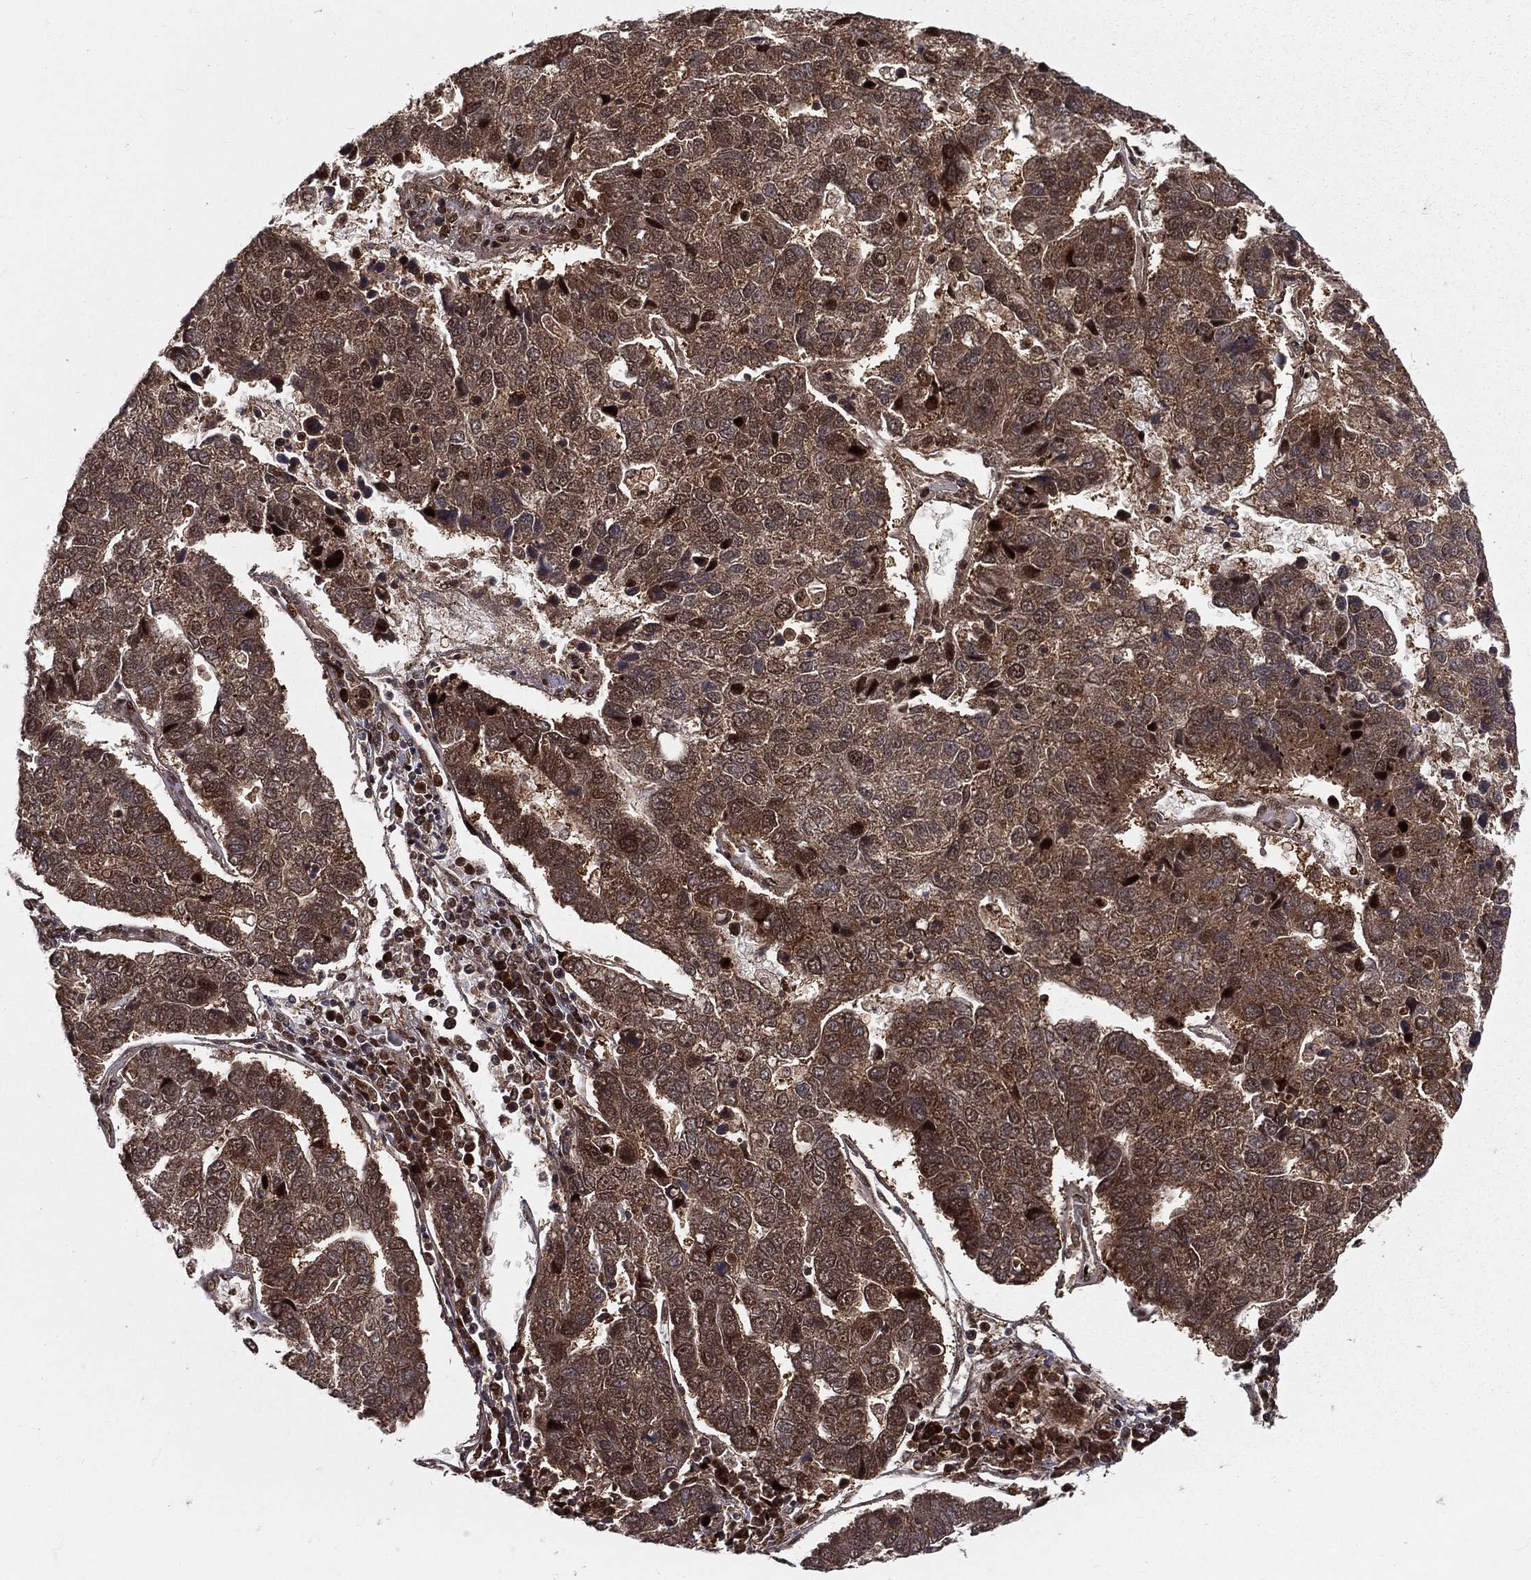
{"staining": {"intensity": "moderate", "quantity": ">75%", "location": "cytoplasmic/membranous"}, "tissue": "pancreatic cancer", "cell_type": "Tumor cells", "image_type": "cancer", "snomed": [{"axis": "morphology", "description": "Adenocarcinoma, NOS"}, {"axis": "topography", "description": "Pancreas"}], "caption": "High-magnification brightfield microscopy of adenocarcinoma (pancreatic) stained with DAB (brown) and counterstained with hematoxylin (blue). tumor cells exhibit moderate cytoplasmic/membranous positivity is seen in about>75% of cells.", "gene": "MDM2", "patient": {"sex": "female", "age": 61}}